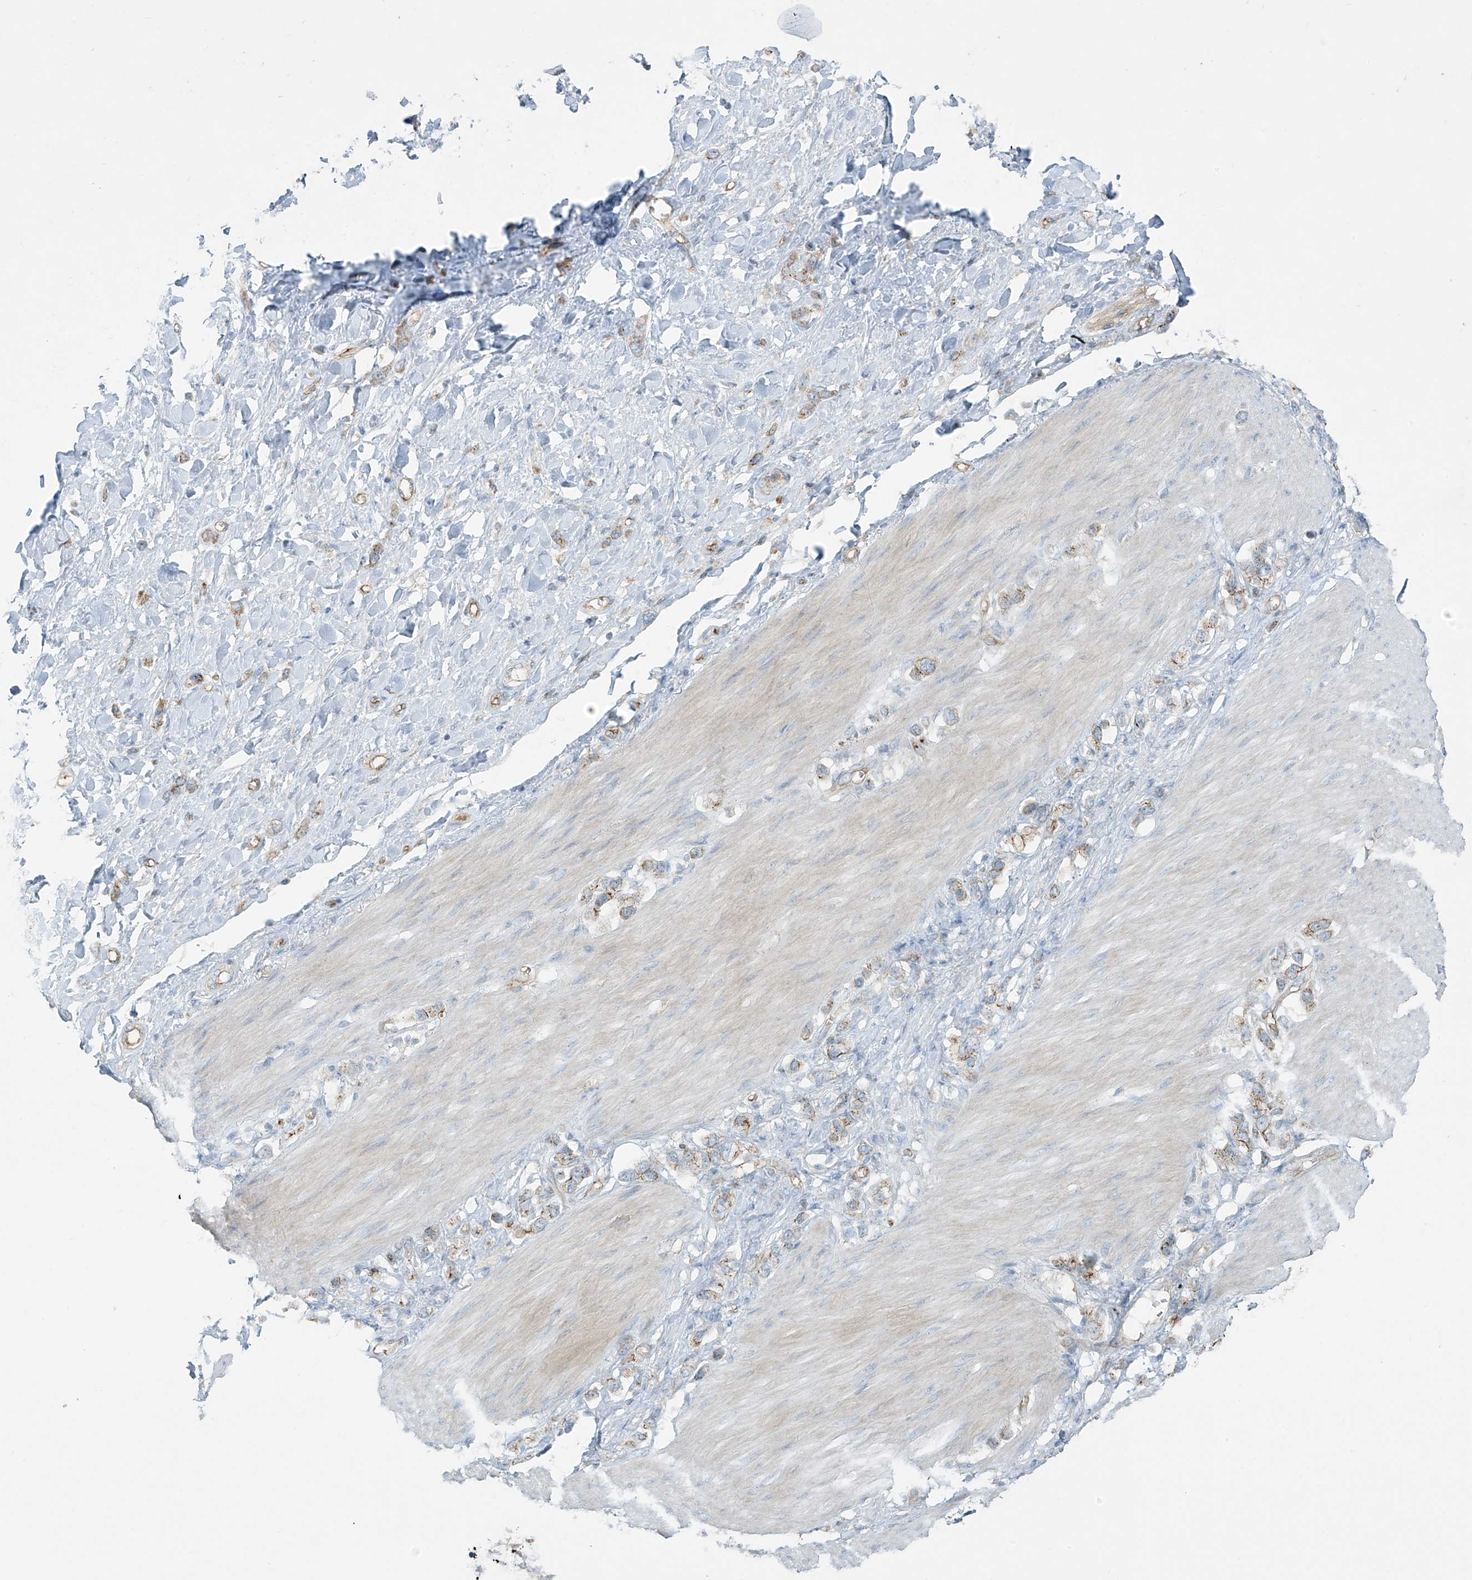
{"staining": {"intensity": "moderate", "quantity": ">75%", "location": "cytoplasmic/membranous"}, "tissue": "stomach cancer", "cell_type": "Tumor cells", "image_type": "cancer", "snomed": [{"axis": "morphology", "description": "Normal tissue, NOS"}, {"axis": "morphology", "description": "Adenocarcinoma, NOS"}, {"axis": "topography", "description": "Stomach, upper"}, {"axis": "topography", "description": "Stomach"}], "caption": "A photomicrograph of human adenocarcinoma (stomach) stained for a protein reveals moderate cytoplasmic/membranous brown staining in tumor cells.", "gene": "VAMP5", "patient": {"sex": "female", "age": 65}}